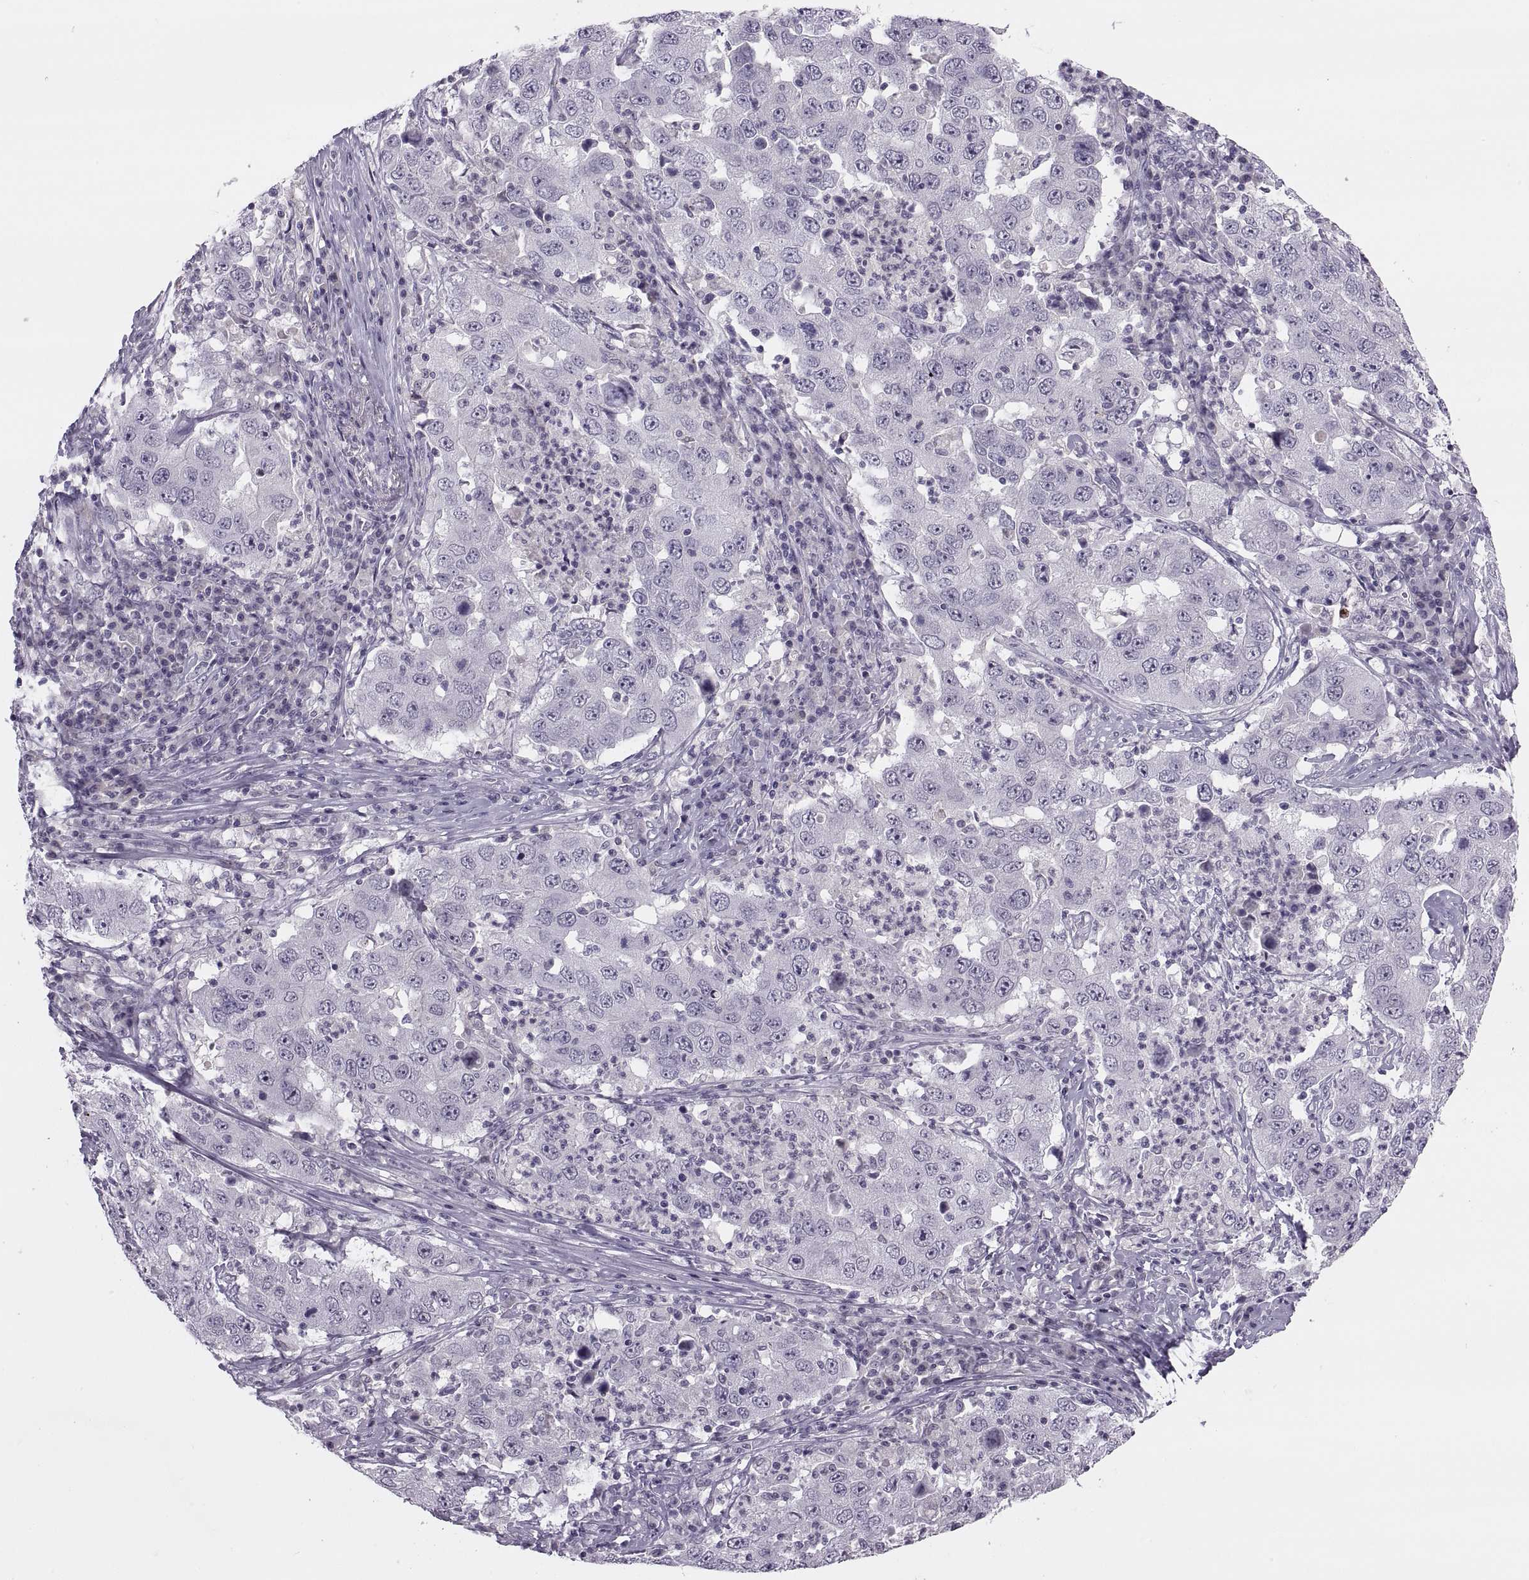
{"staining": {"intensity": "negative", "quantity": "none", "location": "none"}, "tissue": "lung cancer", "cell_type": "Tumor cells", "image_type": "cancer", "snomed": [{"axis": "morphology", "description": "Adenocarcinoma, NOS"}, {"axis": "topography", "description": "Lung"}], "caption": "IHC image of neoplastic tissue: lung cancer stained with DAB (3,3'-diaminobenzidine) shows no significant protein staining in tumor cells. Nuclei are stained in blue.", "gene": "CHCT1", "patient": {"sex": "male", "age": 73}}